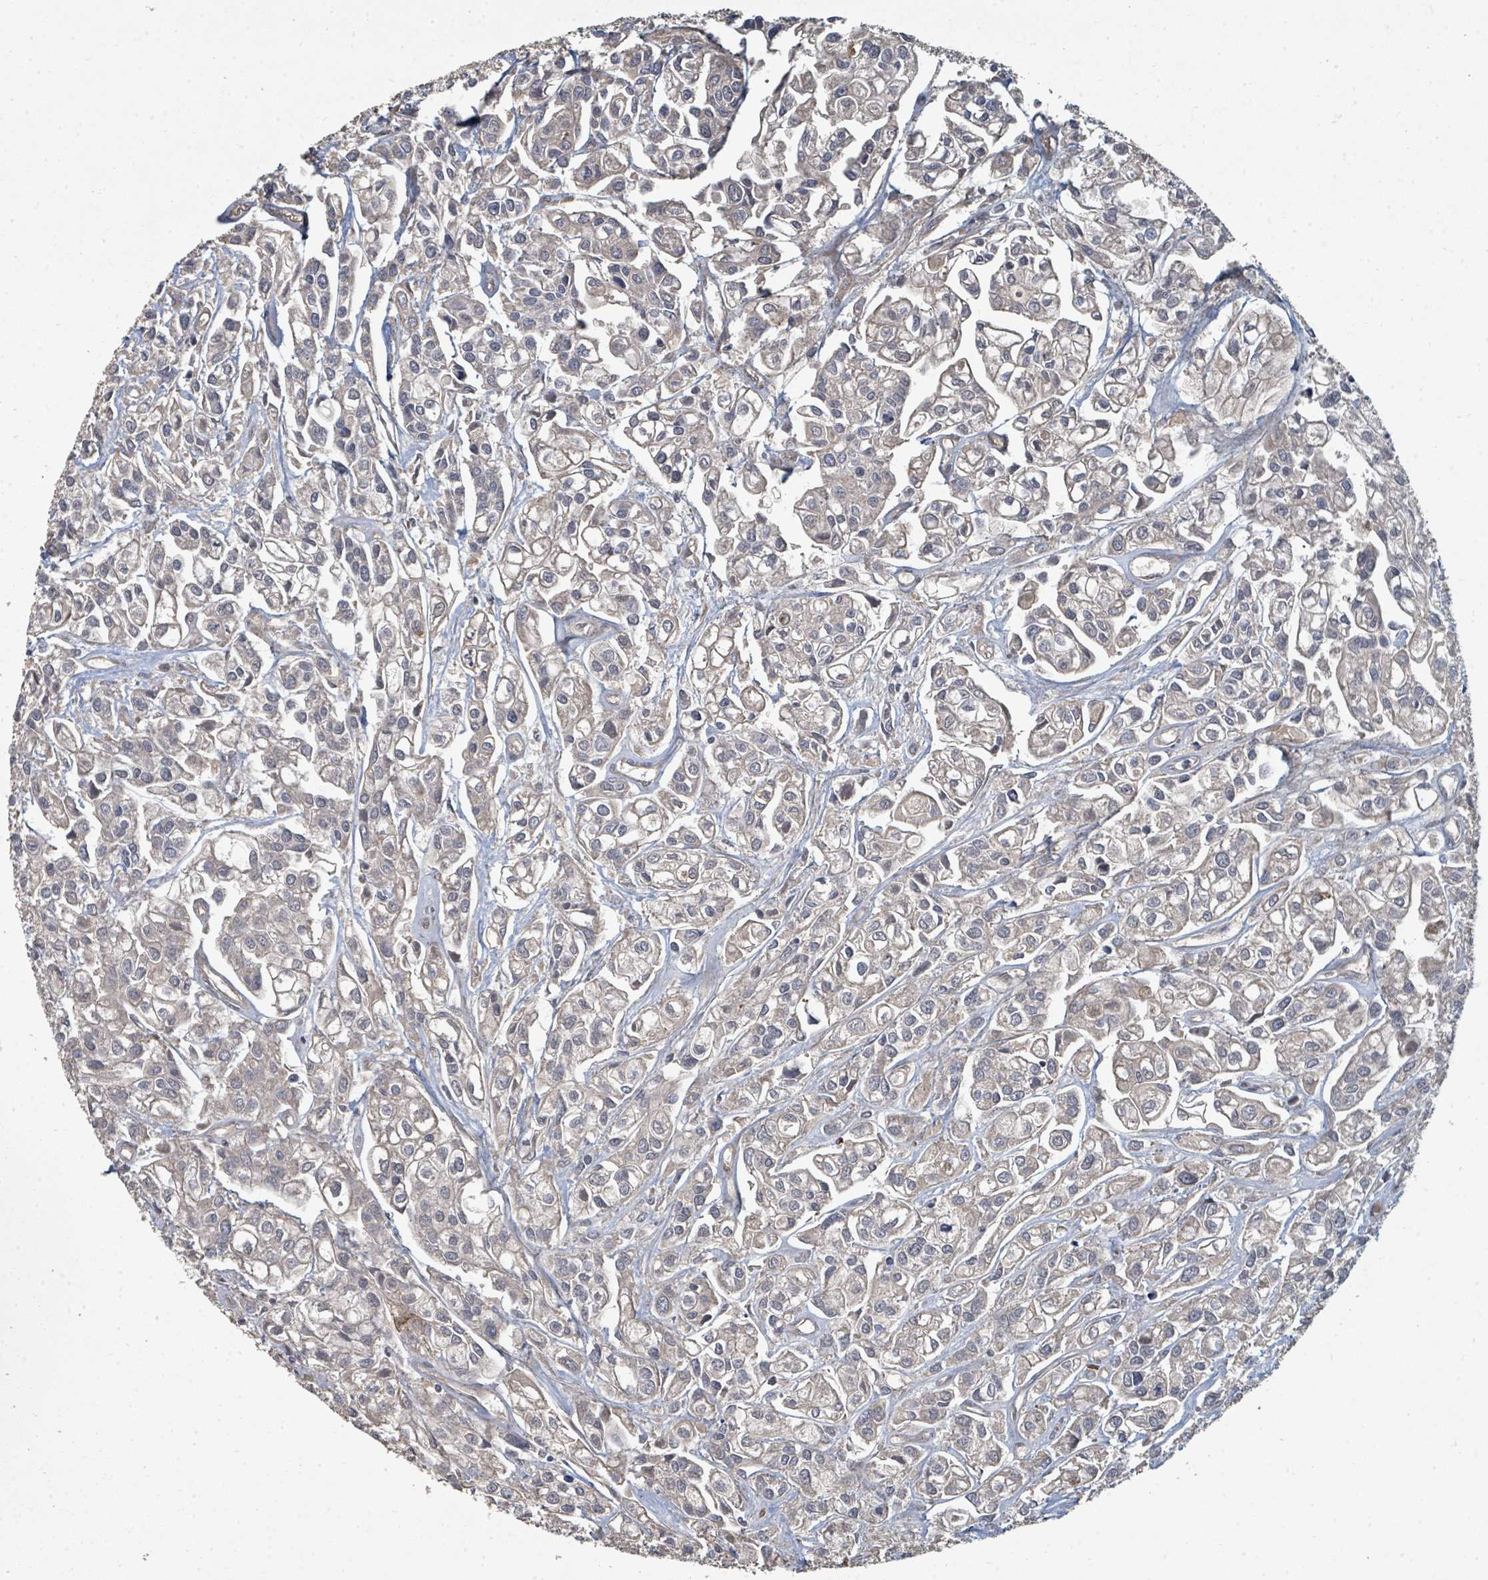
{"staining": {"intensity": "negative", "quantity": "none", "location": "none"}, "tissue": "urothelial cancer", "cell_type": "Tumor cells", "image_type": "cancer", "snomed": [{"axis": "morphology", "description": "Urothelial carcinoma, High grade"}, {"axis": "topography", "description": "Urinary bladder"}], "caption": "DAB (3,3'-diaminobenzidine) immunohistochemical staining of human urothelial cancer displays no significant positivity in tumor cells.", "gene": "WDFY1", "patient": {"sex": "male", "age": 67}}